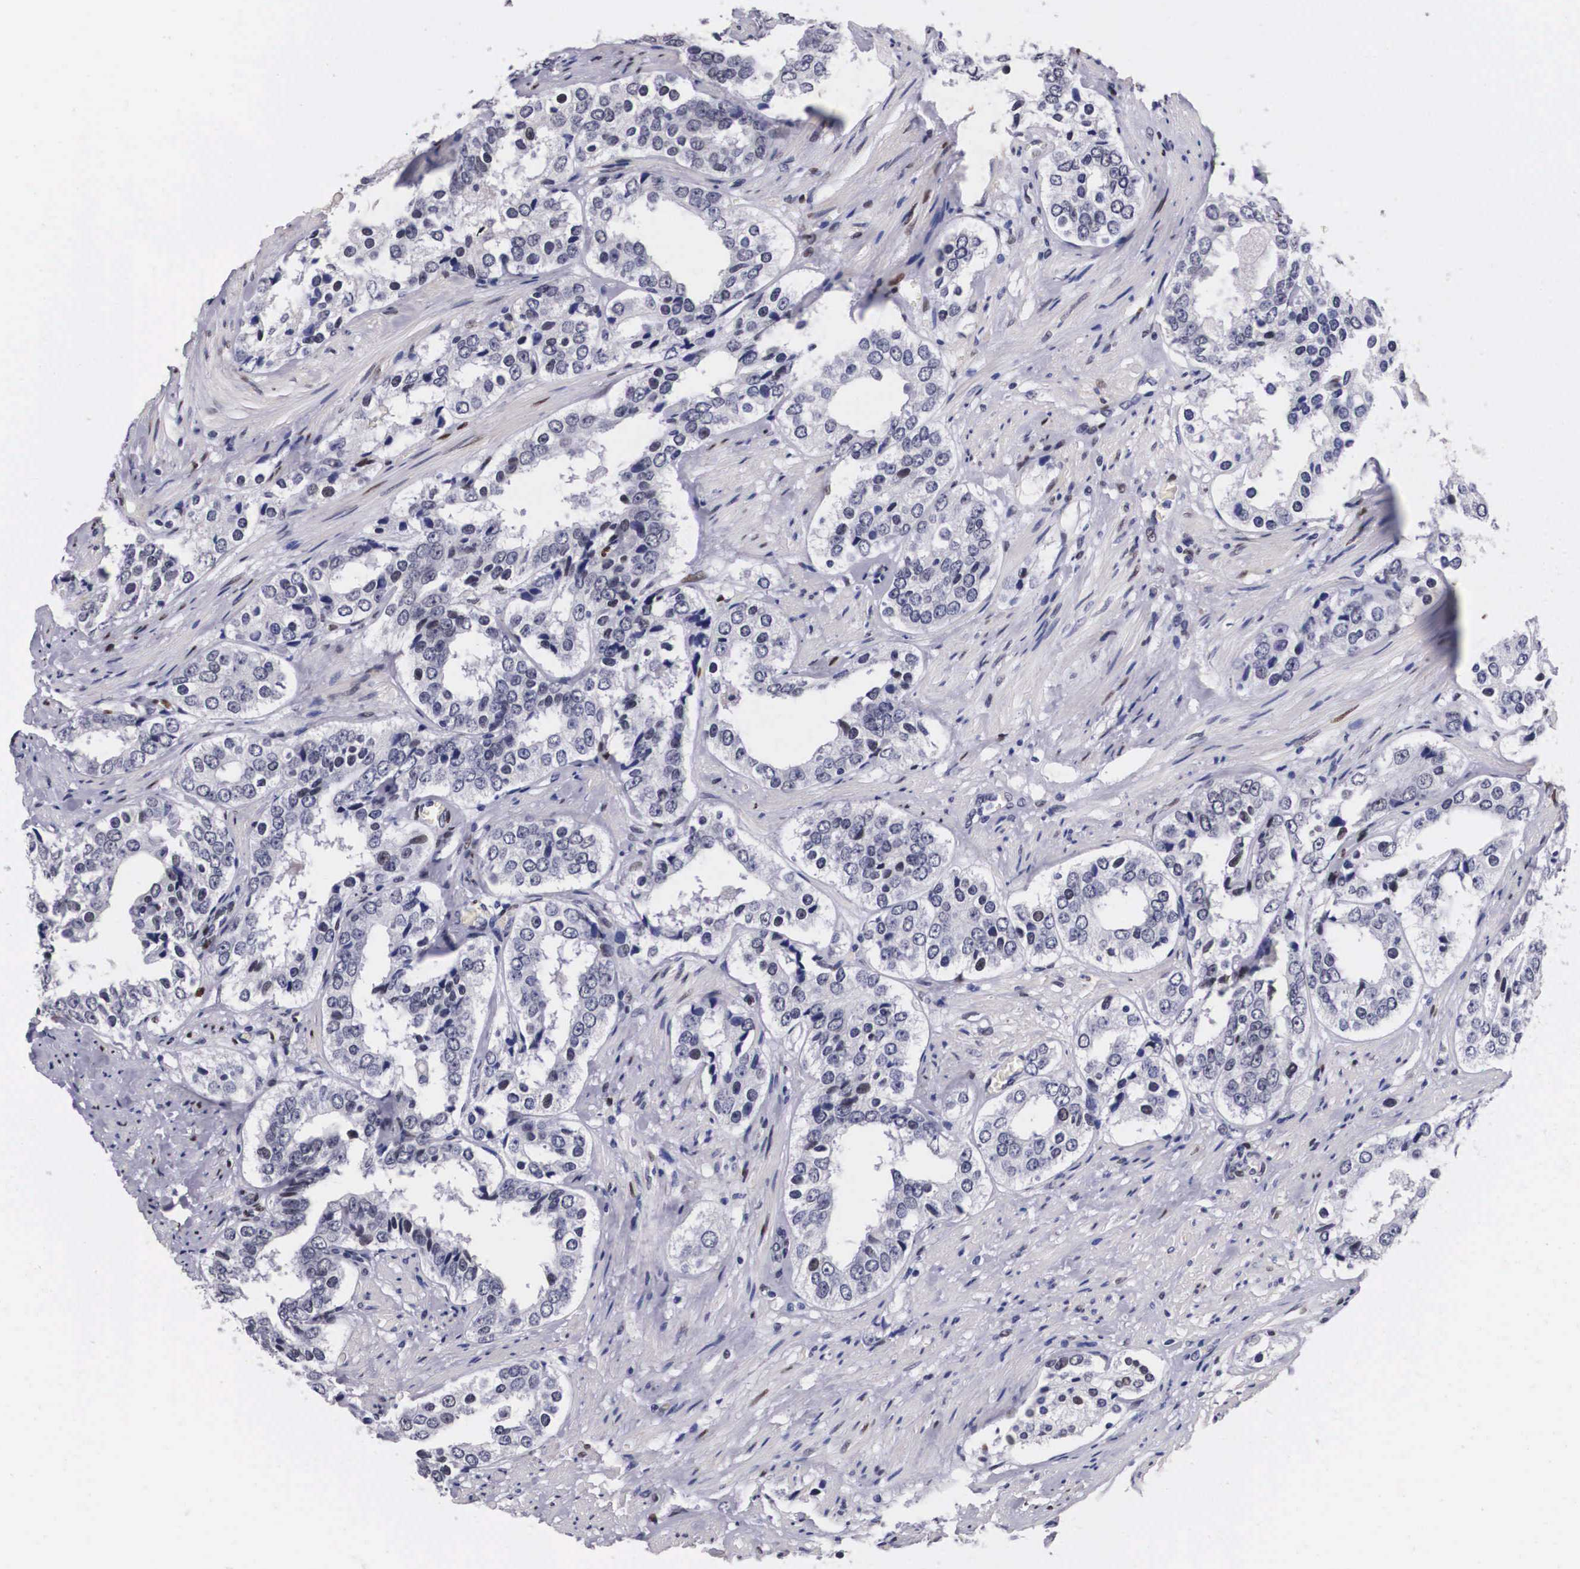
{"staining": {"intensity": "weak", "quantity": "<25%", "location": "nuclear"}, "tissue": "prostate cancer", "cell_type": "Tumor cells", "image_type": "cancer", "snomed": [{"axis": "morphology", "description": "Adenocarcinoma, Medium grade"}, {"axis": "topography", "description": "Prostate"}], "caption": "Immunohistochemistry image of prostate cancer (medium-grade adenocarcinoma) stained for a protein (brown), which reveals no staining in tumor cells. (DAB immunohistochemistry (IHC), high magnification).", "gene": "KHDRBS3", "patient": {"sex": "male", "age": 73}}